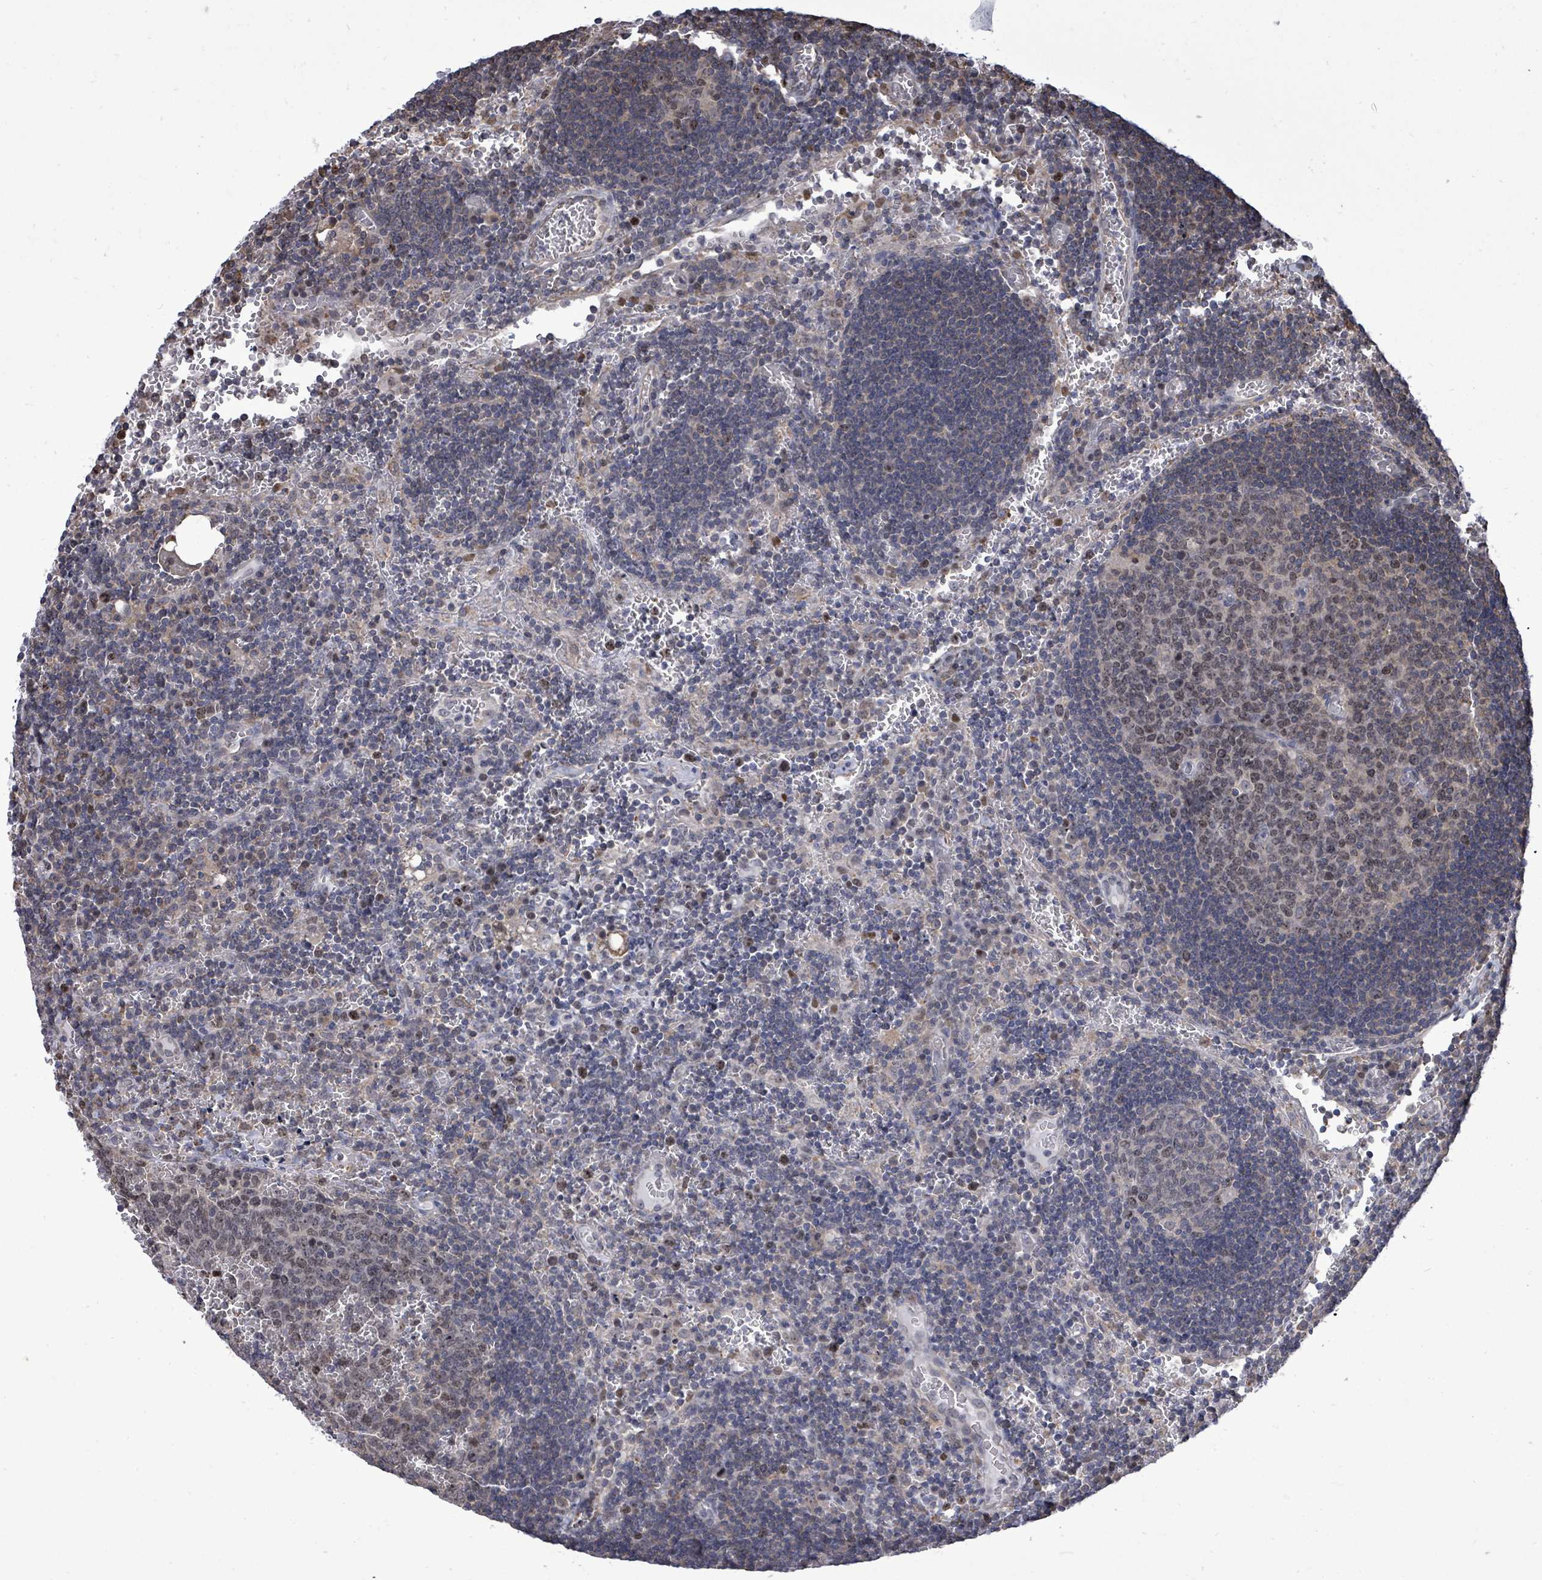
{"staining": {"intensity": "weak", "quantity": ">75%", "location": "nuclear"}, "tissue": "lymph node", "cell_type": "Germinal center cells", "image_type": "normal", "snomed": [{"axis": "morphology", "description": "Normal tissue, NOS"}, {"axis": "topography", "description": "Lymph node"}], "caption": "Immunohistochemical staining of unremarkable lymph node demonstrates weak nuclear protein expression in approximately >75% of germinal center cells.", "gene": "PAPSS1", "patient": {"sex": "female", "age": 73}}